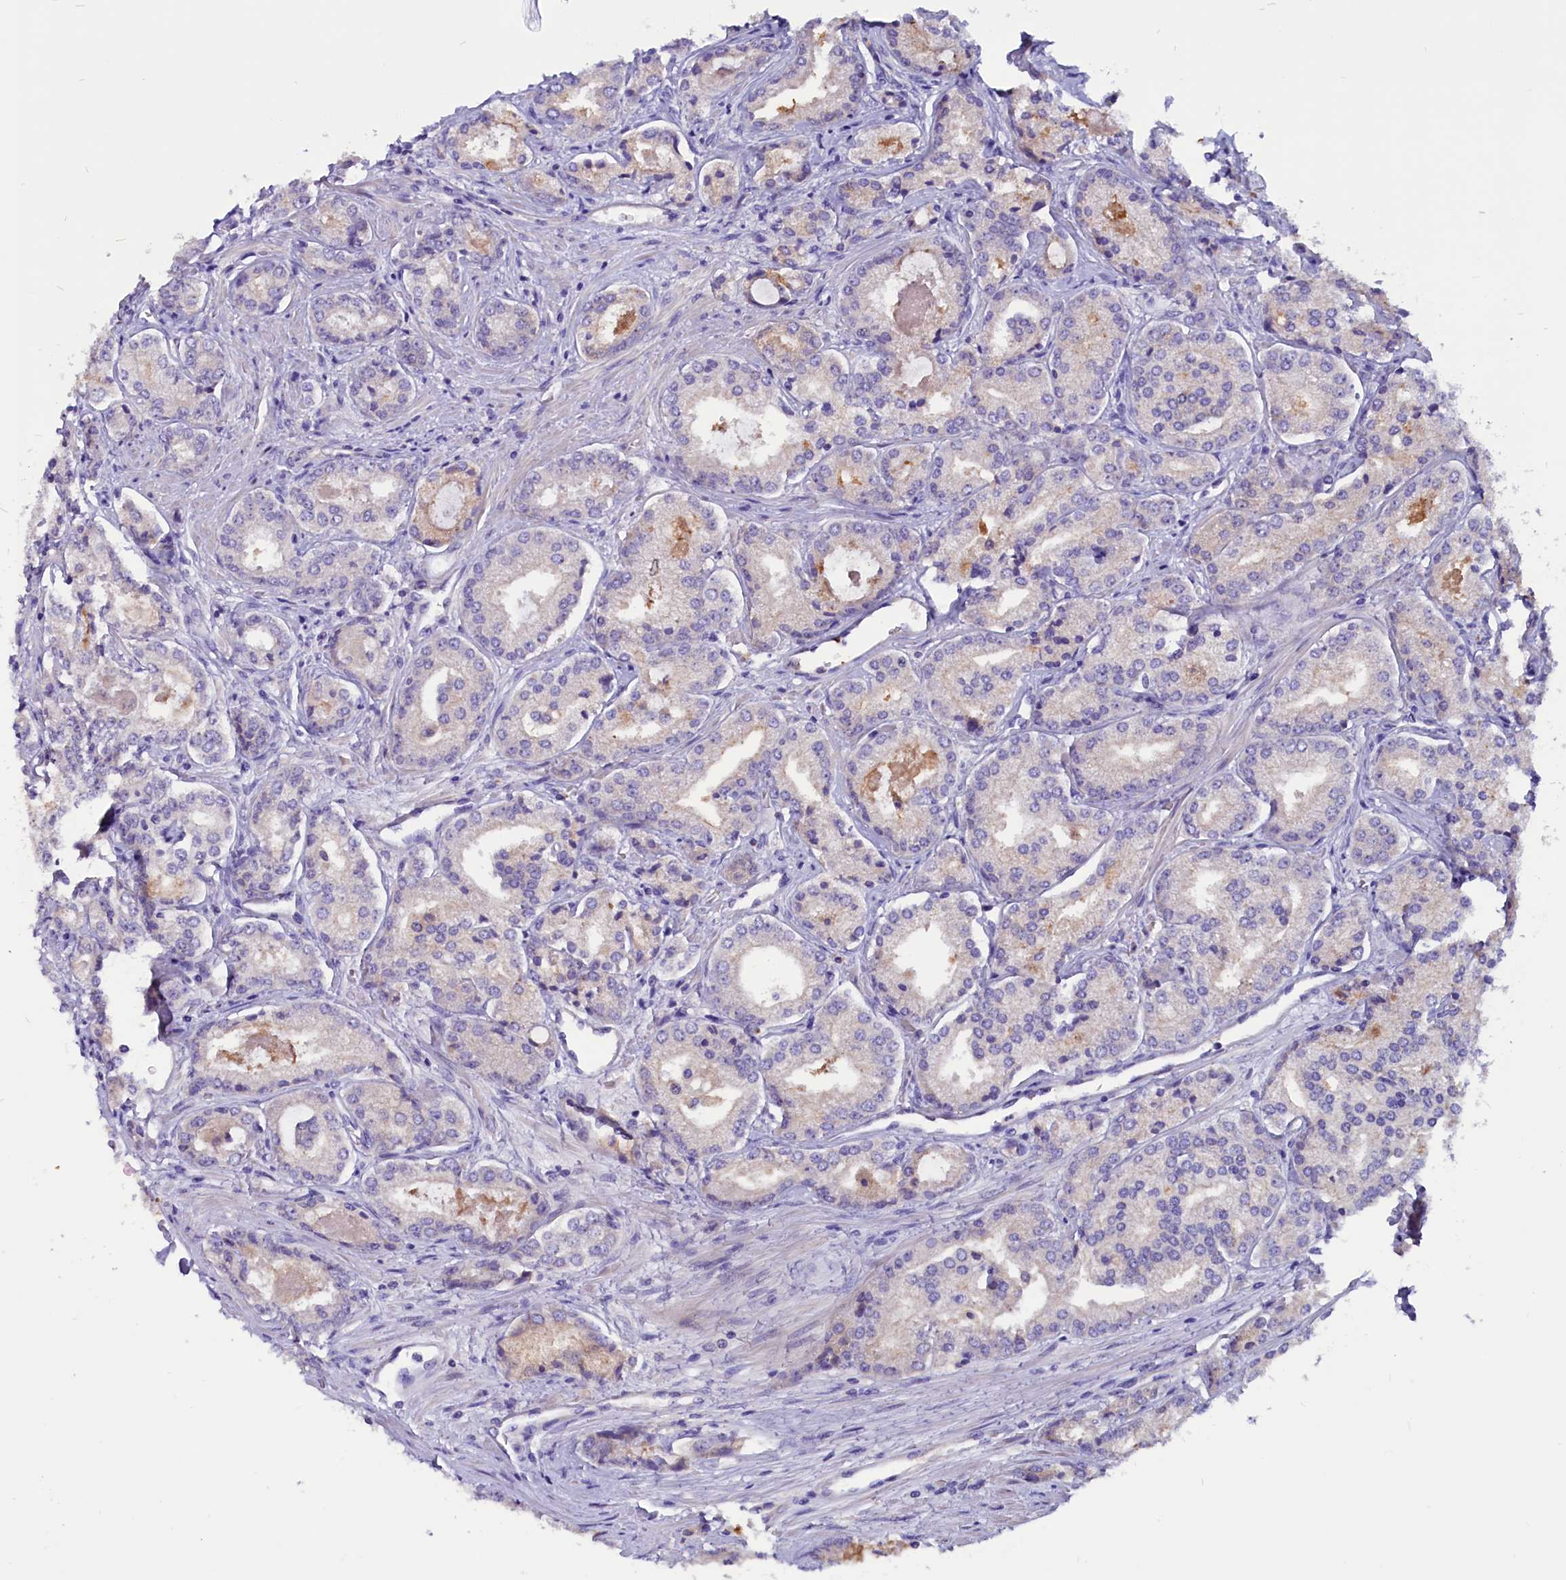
{"staining": {"intensity": "negative", "quantity": "none", "location": "none"}, "tissue": "prostate cancer", "cell_type": "Tumor cells", "image_type": "cancer", "snomed": [{"axis": "morphology", "description": "Adenocarcinoma, Low grade"}, {"axis": "topography", "description": "Prostate"}], "caption": "A high-resolution photomicrograph shows immunohistochemistry (IHC) staining of adenocarcinoma (low-grade) (prostate), which exhibits no significant staining in tumor cells.", "gene": "CCBE1", "patient": {"sex": "male", "age": 68}}